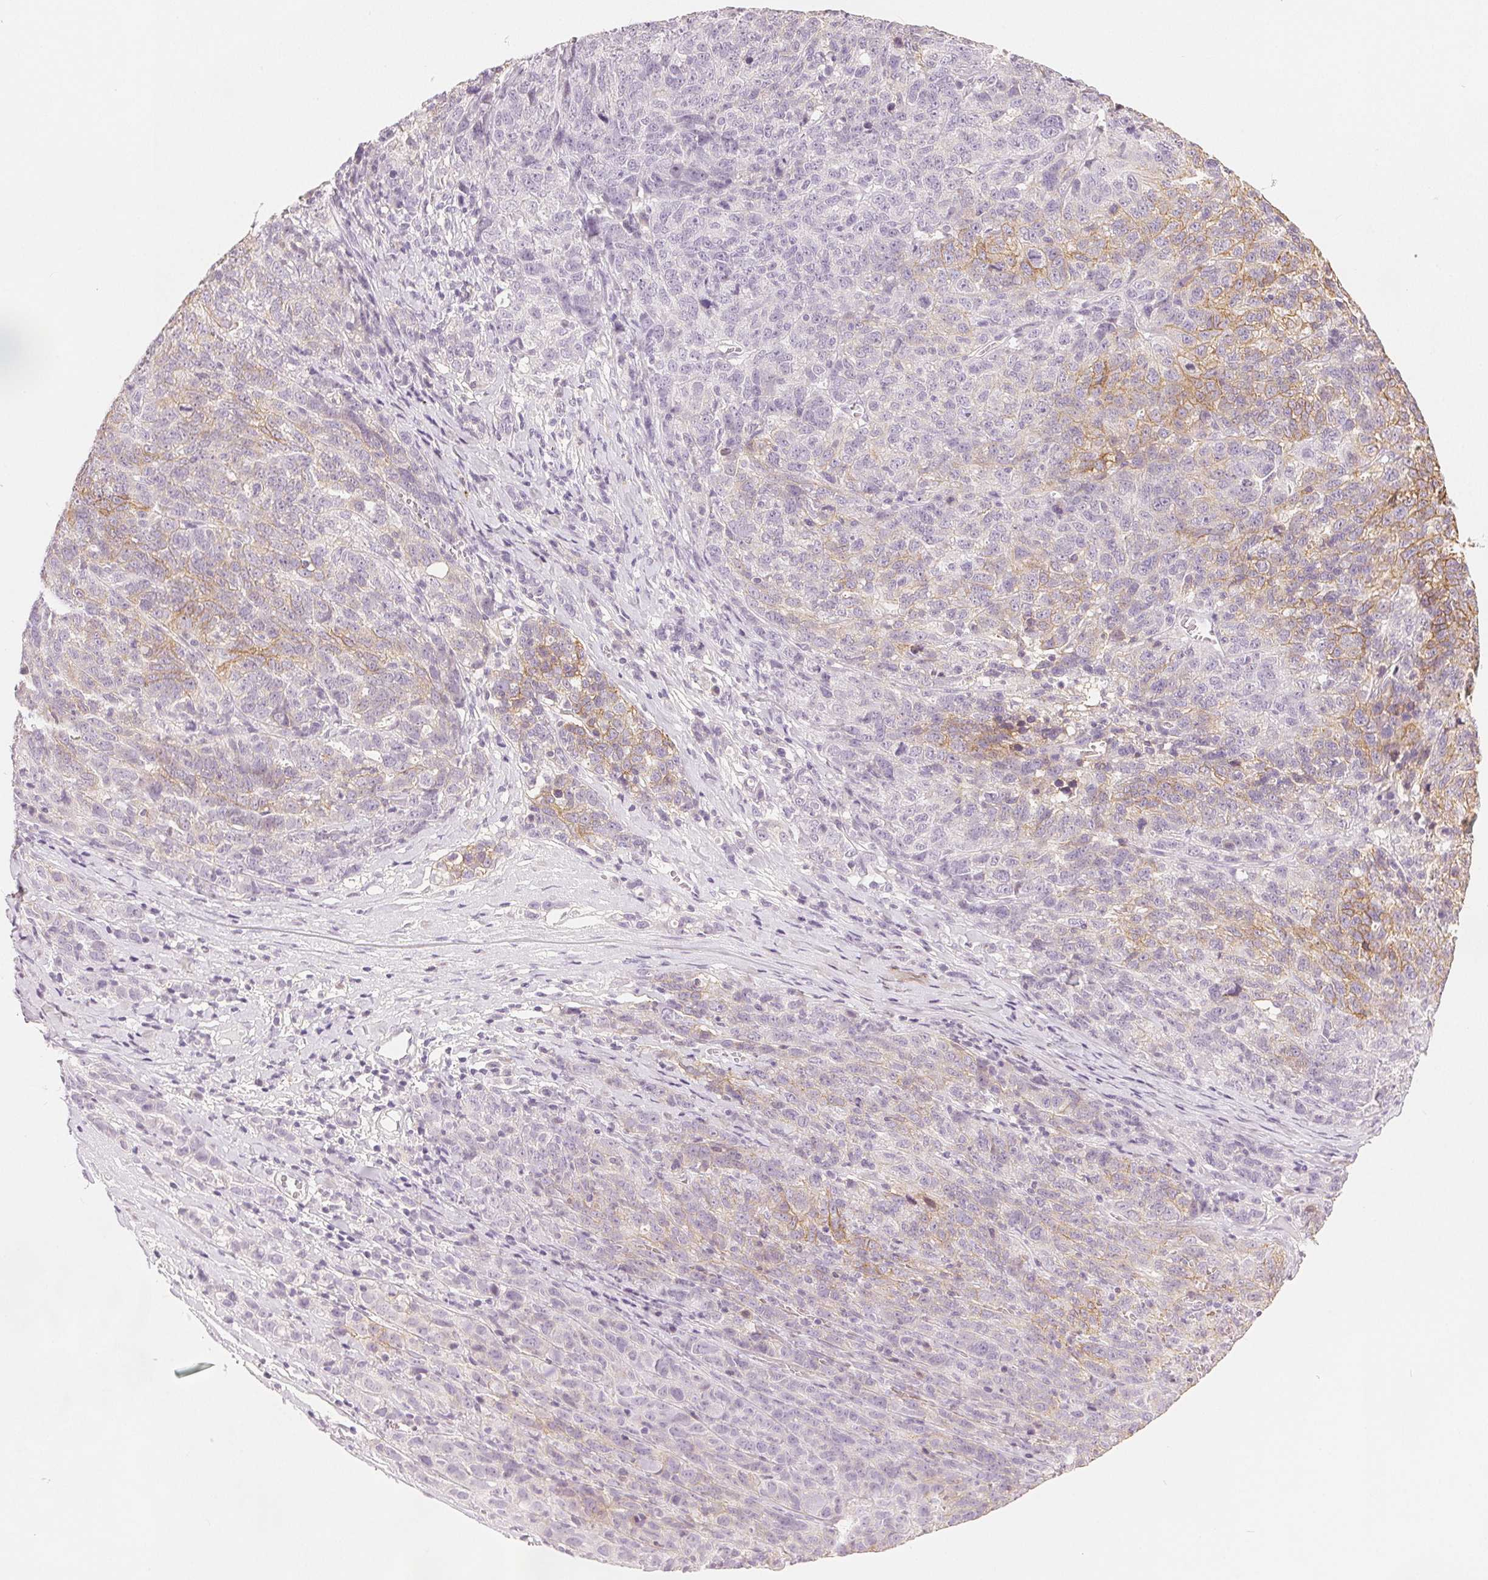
{"staining": {"intensity": "weak", "quantity": "25%-75%", "location": "cytoplasmic/membranous"}, "tissue": "ovarian cancer", "cell_type": "Tumor cells", "image_type": "cancer", "snomed": [{"axis": "morphology", "description": "Cystadenocarcinoma, serous, NOS"}, {"axis": "topography", "description": "Ovary"}], "caption": "Immunohistochemical staining of ovarian cancer reveals low levels of weak cytoplasmic/membranous protein expression in approximately 25%-75% of tumor cells. (brown staining indicates protein expression, while blue staining denotes nuclei).", "gene": "CA12", "patient": {"sex": "female", "age": 71}}